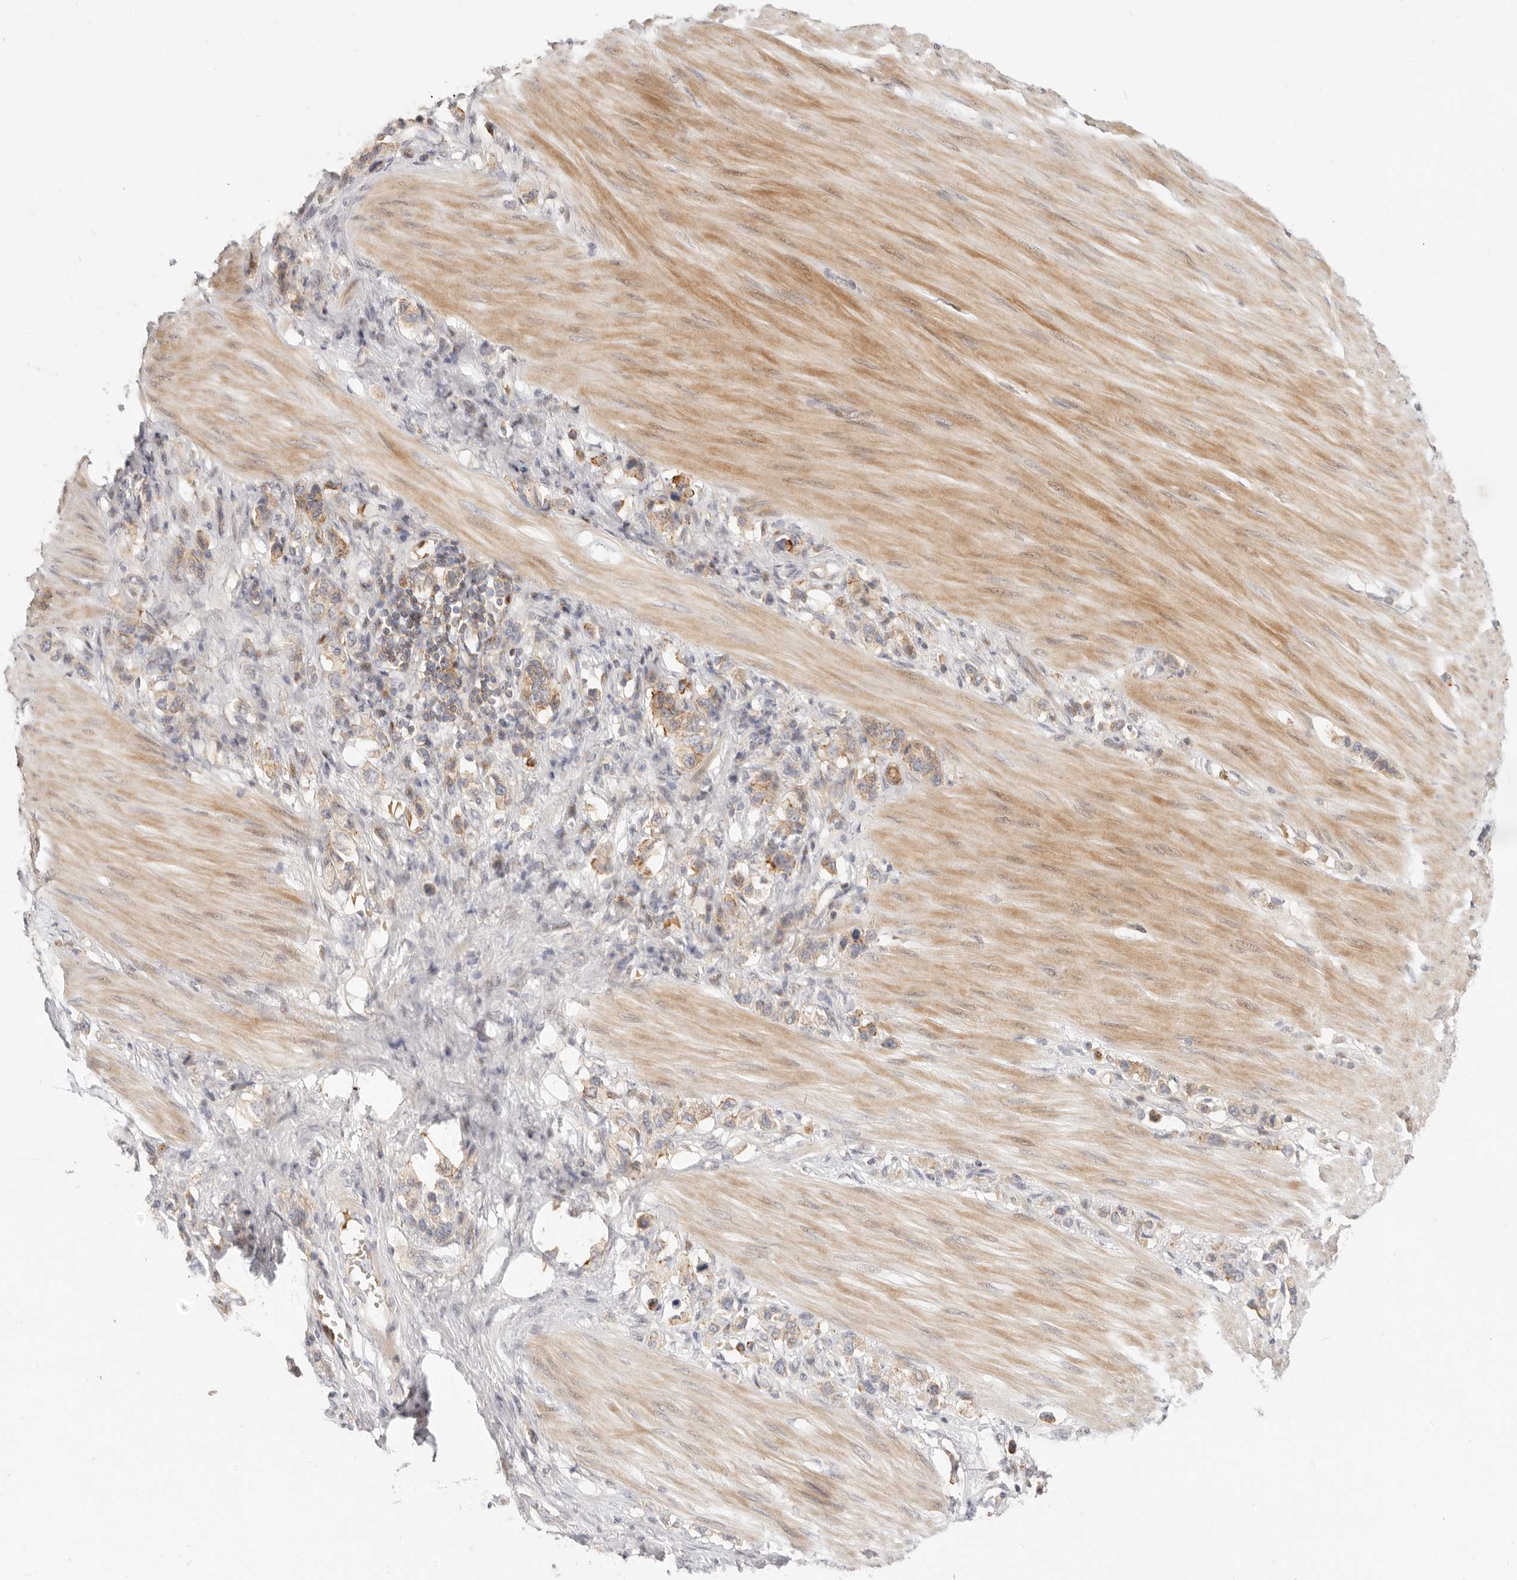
{"staining": {"intensity": "weak", "quantity": "25%-75%", "location": "cytoplasmic/membranous"}, "tissue": "stomach cancer", "cell_type": "Tumor cells", "image_type": "cancer", "snomed": [{"axis": "morphology", "description": "Adenocarcinoma, NOS"}, {"axis": "topography", "description": "Stomach"}], "caption": "A brown stain highlights weak cytoplasmic/membranous staining of a protein in human stomach adenocarcinoma tumor cells. (DAB IHC with brightfield microscopy, high magnification).", "gene": "LTB4R2", "patient": {"sex": "female", "age": 65}}